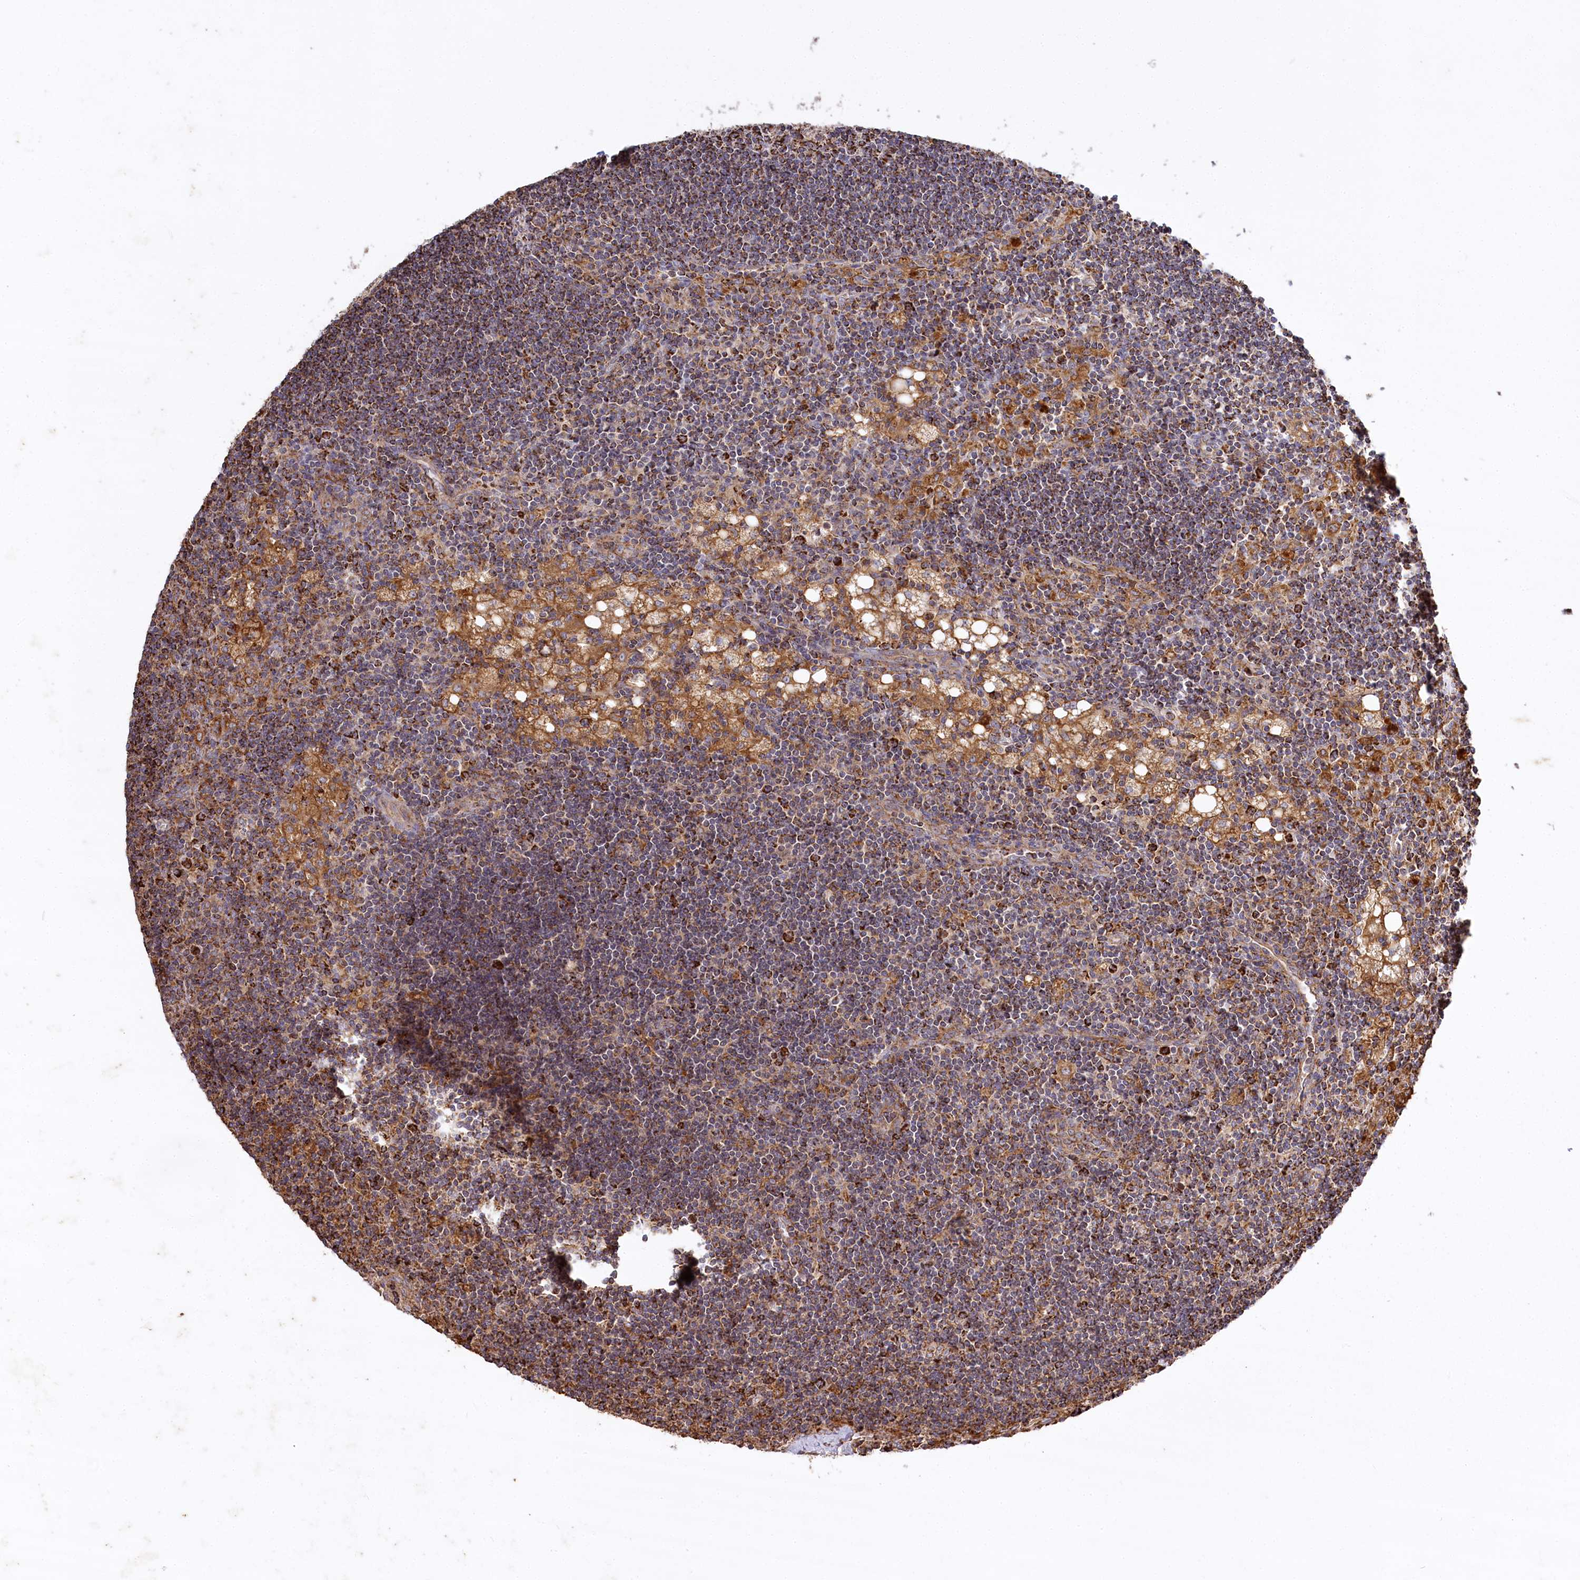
{"staining": {"intensity": "strong", "quantity": ">75%", "location": "cytoplasmic/membranous"}, "tissue": "lymph node", "cell_type": "Germinal center cells", "image_type": "normal", "snomed": [{"axis": "morphology", "description": "Normal tissue, NOS"}, {"axis": "topography", "description": "Lymph node"}], "caption": "The photomicrograph reveals staining of benign lymph node, revealing strong cytoplasmic/membranous protein expression (brown color) within germinal center cells.", "gene": "CARD19", "patient": {"sex": "male", "age": 24}}